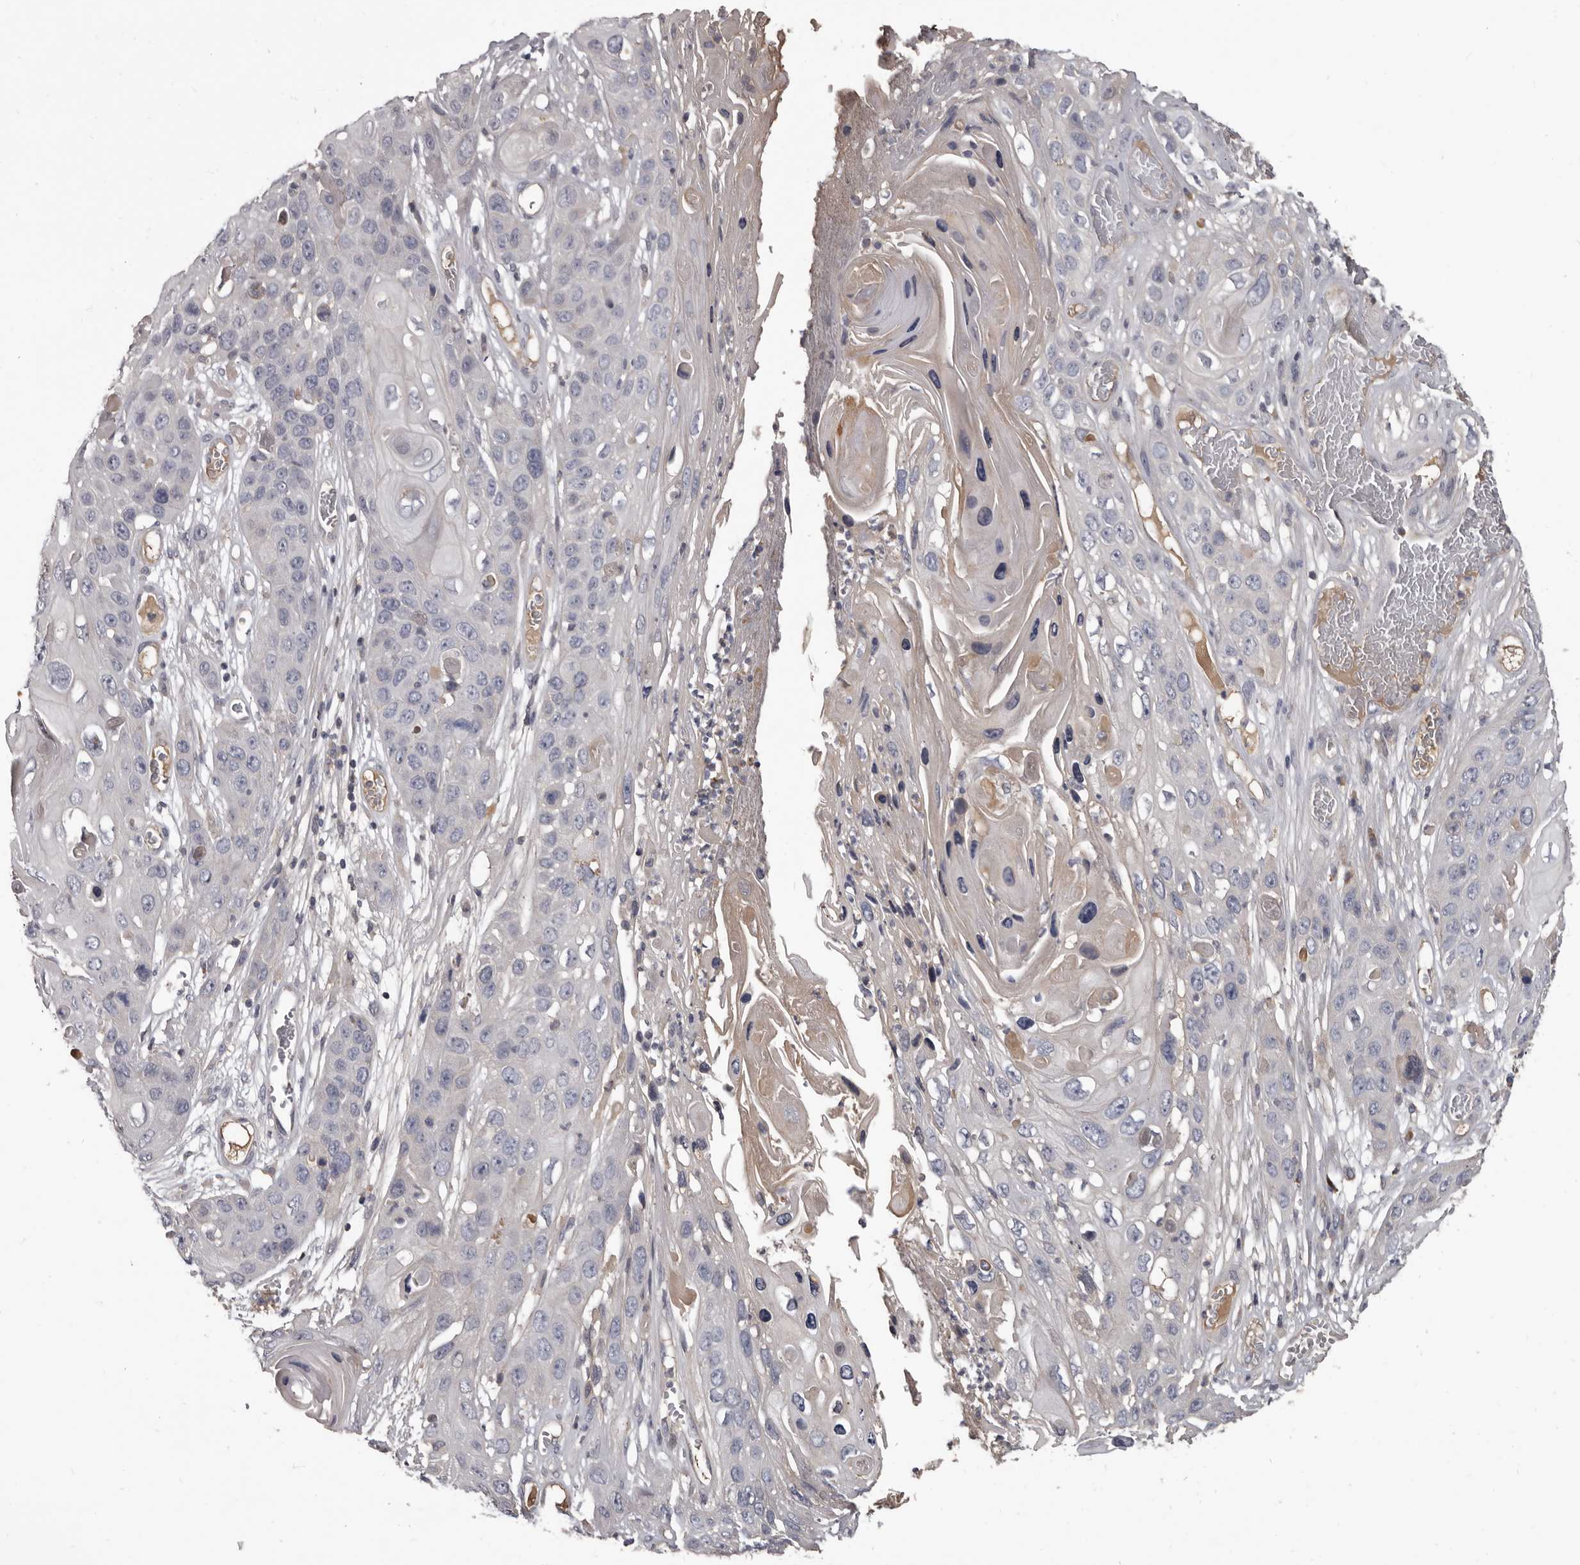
{"staining": {"intensity": "negative", "quantity": "none", "location": "none"}, "tissue": "skin cancer", "cell_type": "Tumor cells", "image_type": "cancer", "snomed": [{"axis": "morphology", "description": "Squamous cell carcinoma, NOS"}, {"axis": "topography", "description": "Skin"}], "caption": "Tumor cells are negative for protein expression in human skin cancer (squamous cell carcinoma).", "gene": "ALDH5A1", "patient": {"sex": "male", "age": 55}}